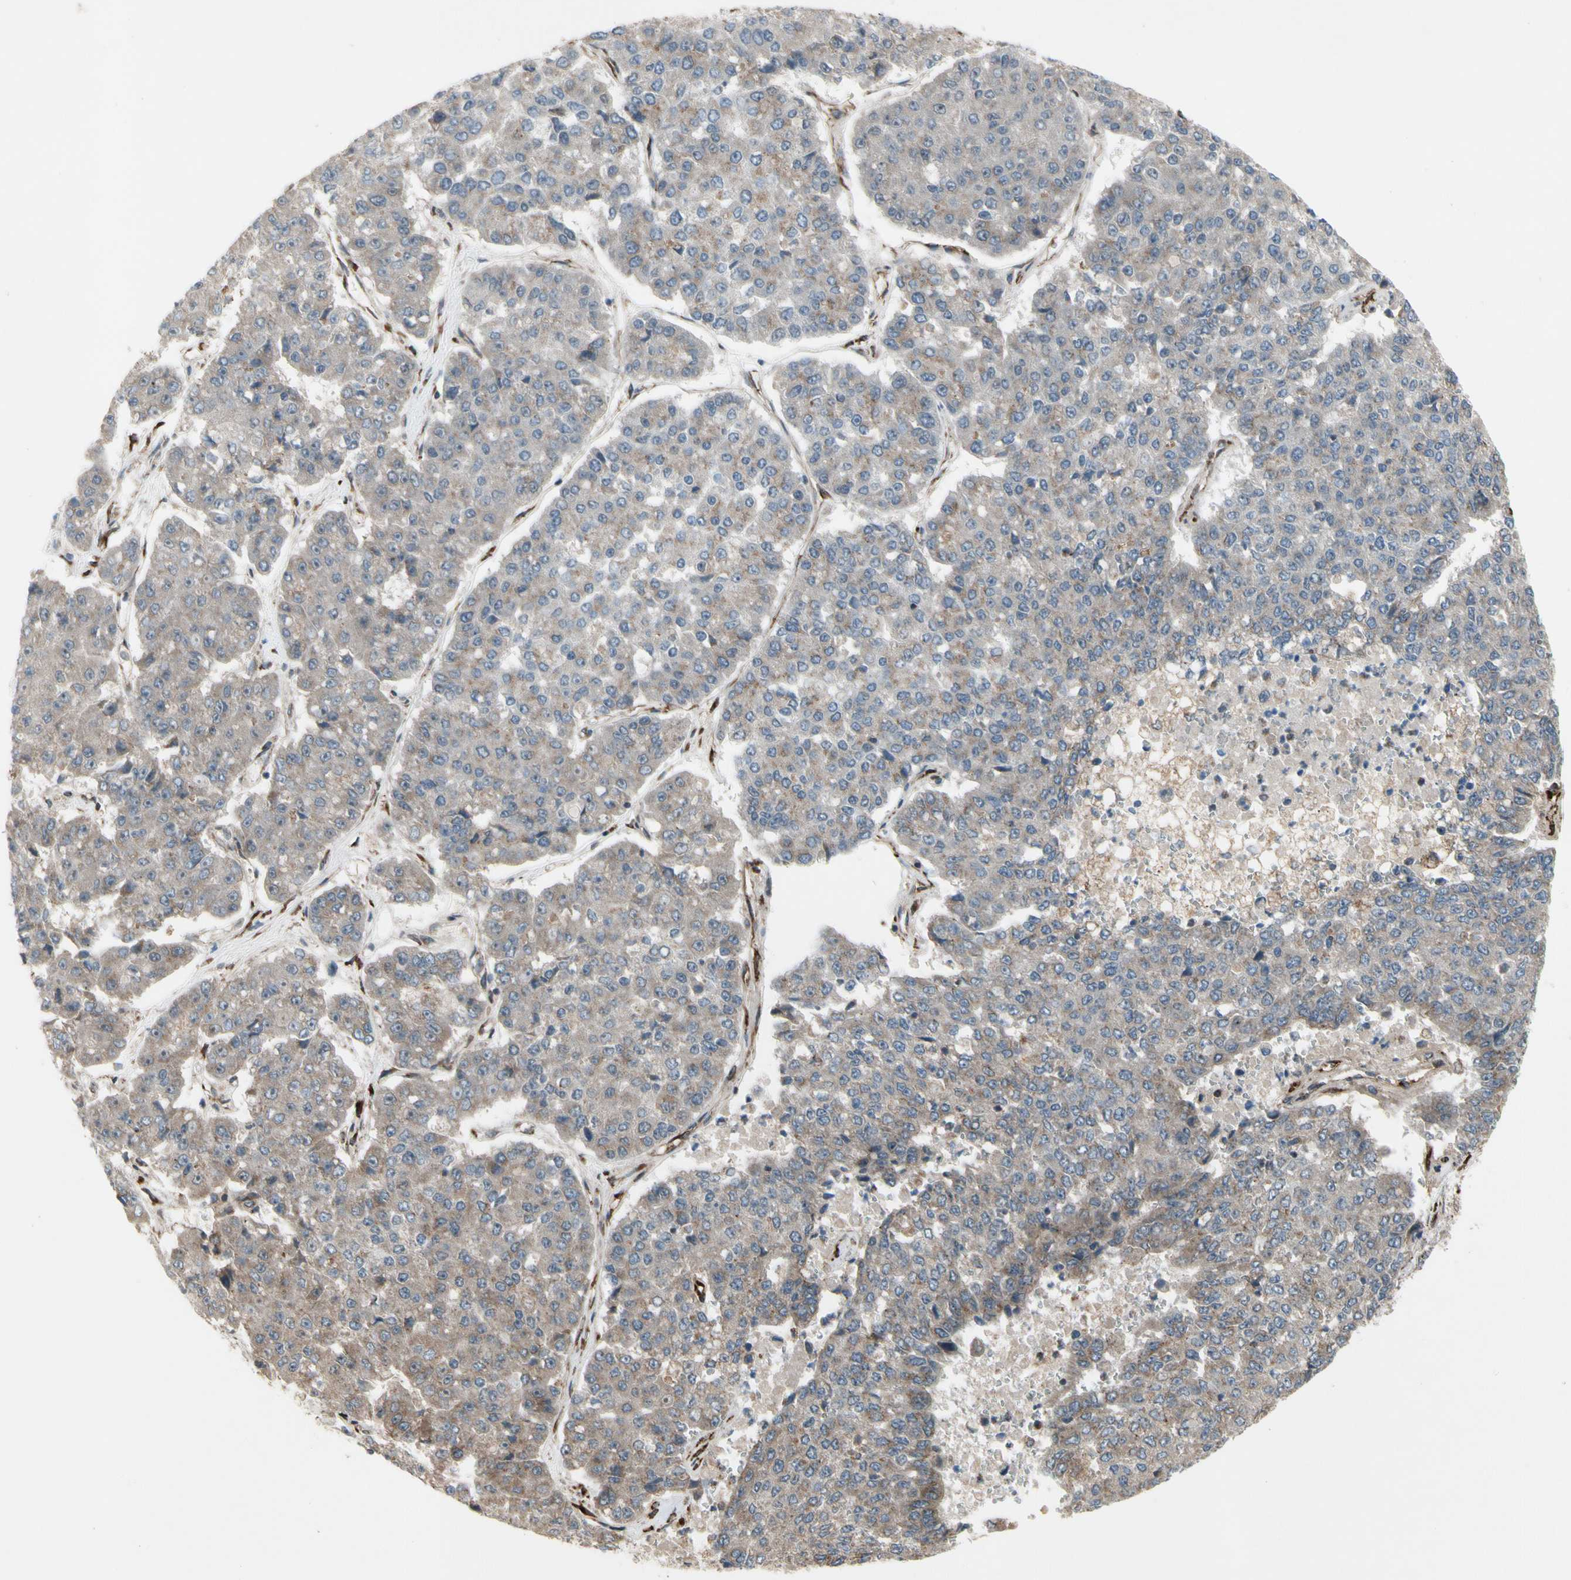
{"staining": {"intensity": "weak", "quantity": ">75%", "location": "cytoplasmic/membranous"}, "tissue": "pancreatic cancer", "cell_type": "Tumor cells", "image_type": "cancer", "snomed": [{"axis": "morphology", "description": "Adenocarcinoma, NOS"}, {"axis": "topography", "description": "Pancreas"}], "caption": "Immunohistochemistry (IHC) of pancreatic adenocarcinoma displays low levels of weak cytoplasmic/membranous positivity in about >75% of tumor cells.", "gene": "SLC39A9", "patient": {"sex": "male", "age": 50}}